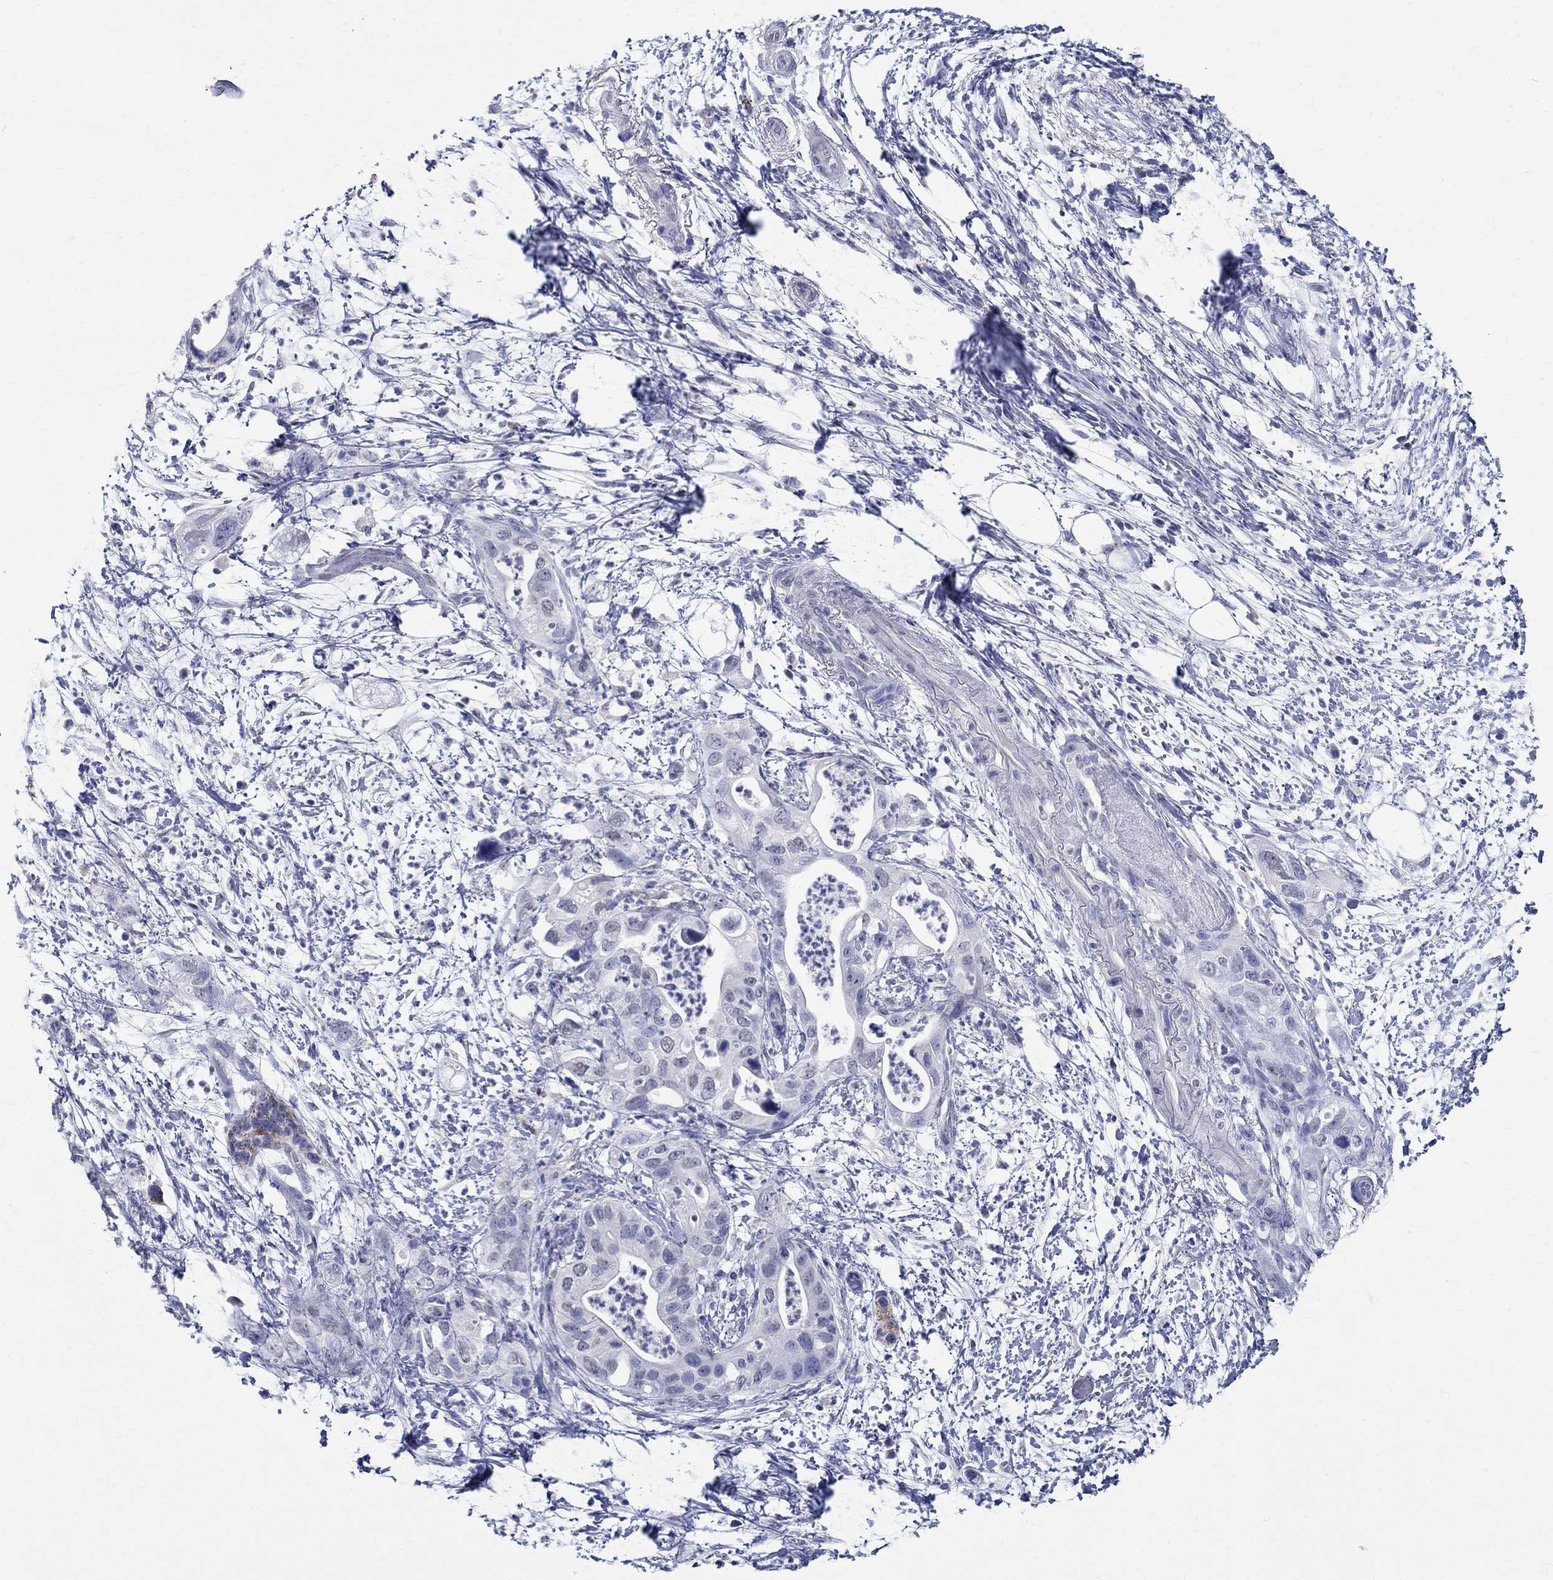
{"staining": {"intensity": "negative", "quantity": "none", "location": "none"}, "tissue": "pancreatic cancer", "cell_type": "Tumor cells", "image_type": "cancer", "snomed": [{"axis": "morphology", "description": "Adenocarcinoma, NOS"}, {"axis": "topography", "description": "Pancreas"}], "caption": "Adenocarcinoma (pancreatic) stained for a protein using immunohistochemistry exhibits no staining tumor cells.", "gene": "TSPAN16", "patient": {"sex": "female", "age": 72}}